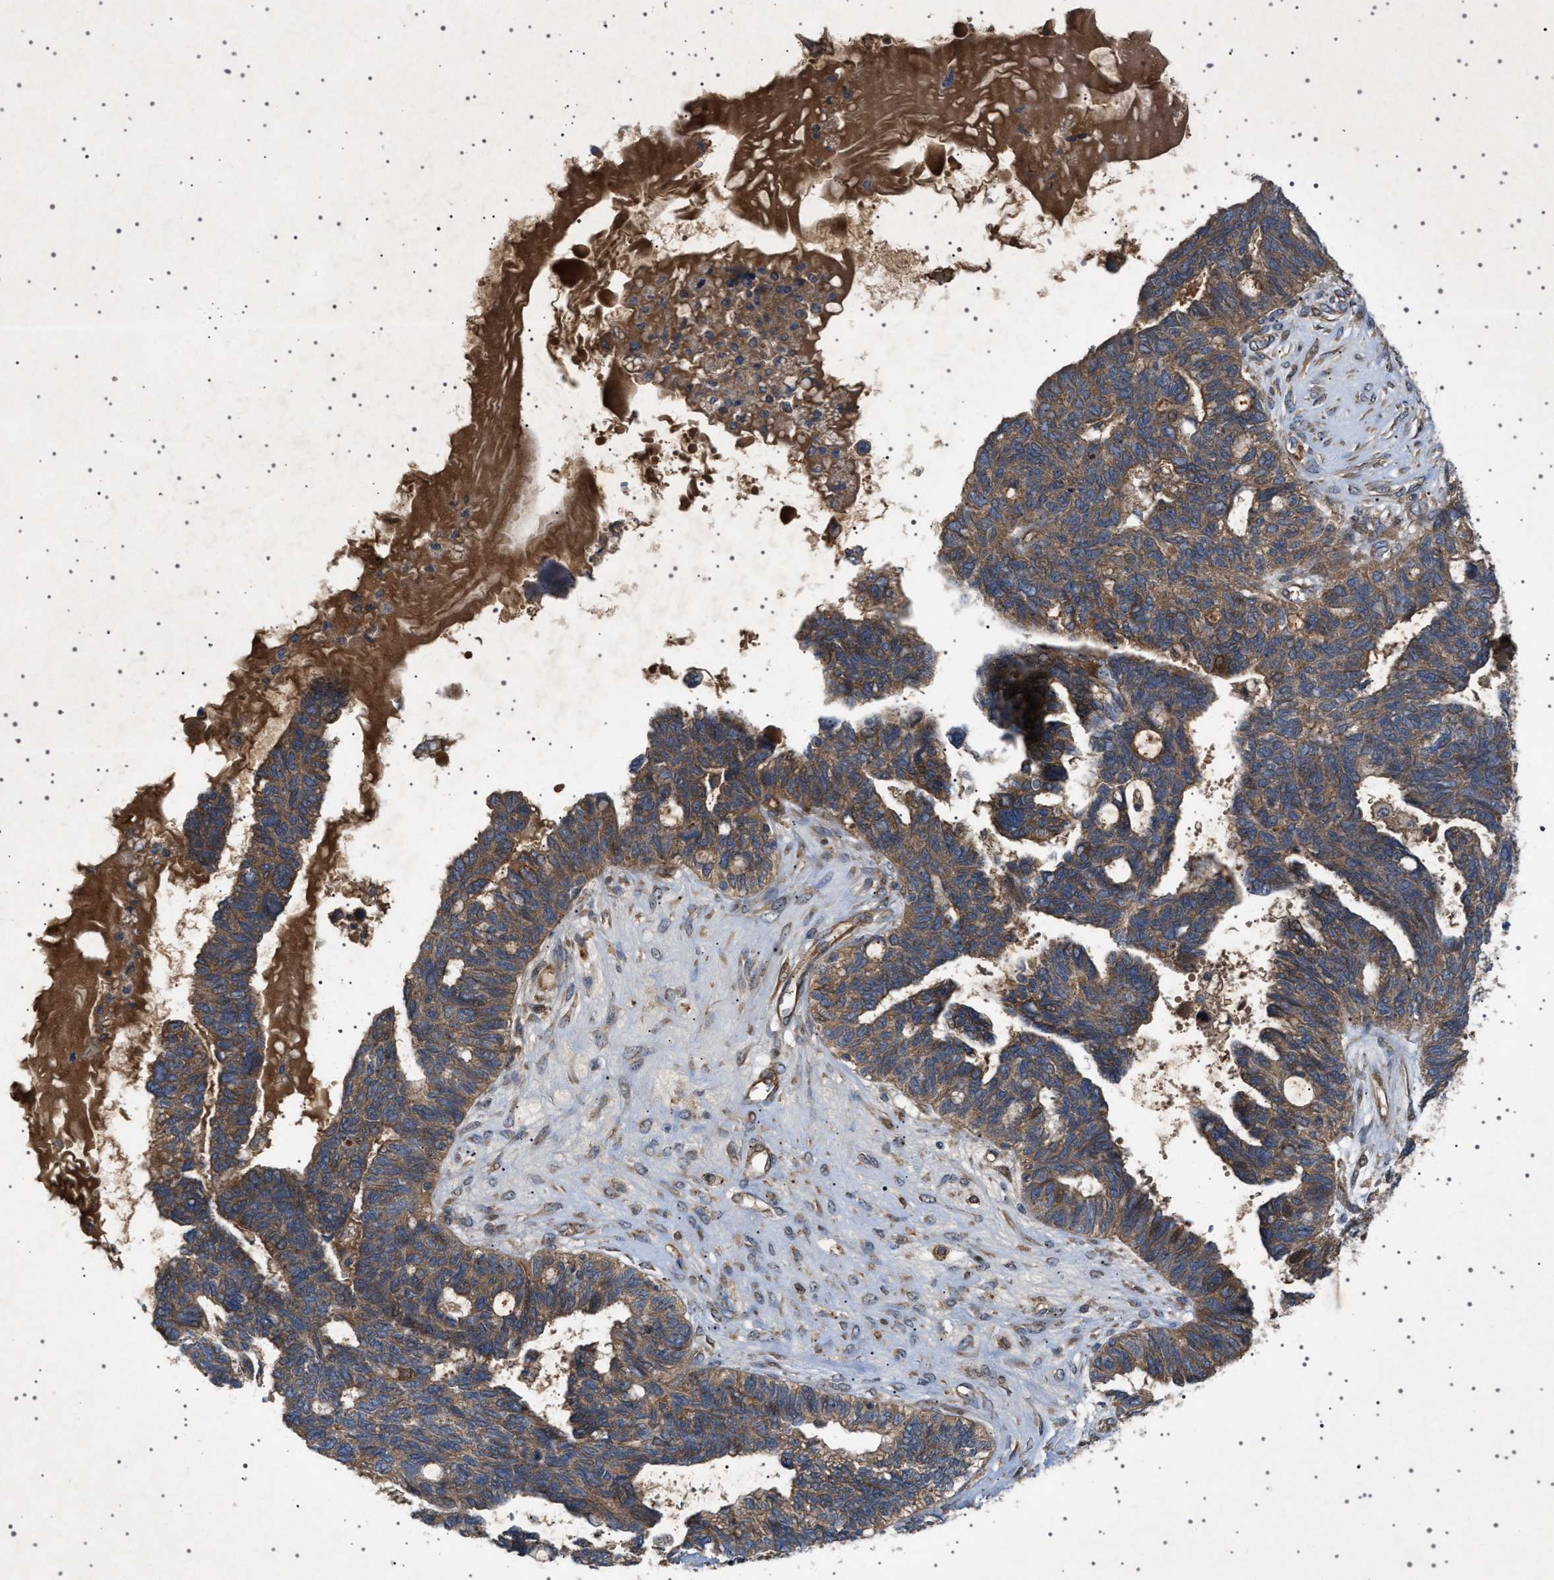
{"staining": {"intensity": "strong", "quantity": ">75%", "location": "cytoplasmic/membranous"}, "tissue": "ovarian cancer", "cell_type": "Tumor cells", "image_type": "cancer", "snomed": [{"axis": "morphology", "description": "Cystadenocarcinoma, serous, NOS"}, {"axis": "topography", "description": "Ovary"}], "caption": "The photomicrograph shows immunohistochemical staining of serous cystadenocarcinoma (ovarian). There is strong cytoplasmic/membranous positivity is present in approximately >75% of tumor cells. (Stains: DAB (3,3'-diaminobenzidine) in brown, nuclei in blue, Microscopy: brightfield microscopy at high magnification).", "gene": "CCDC186", "patient": {"sex": "female", "age": 79}}